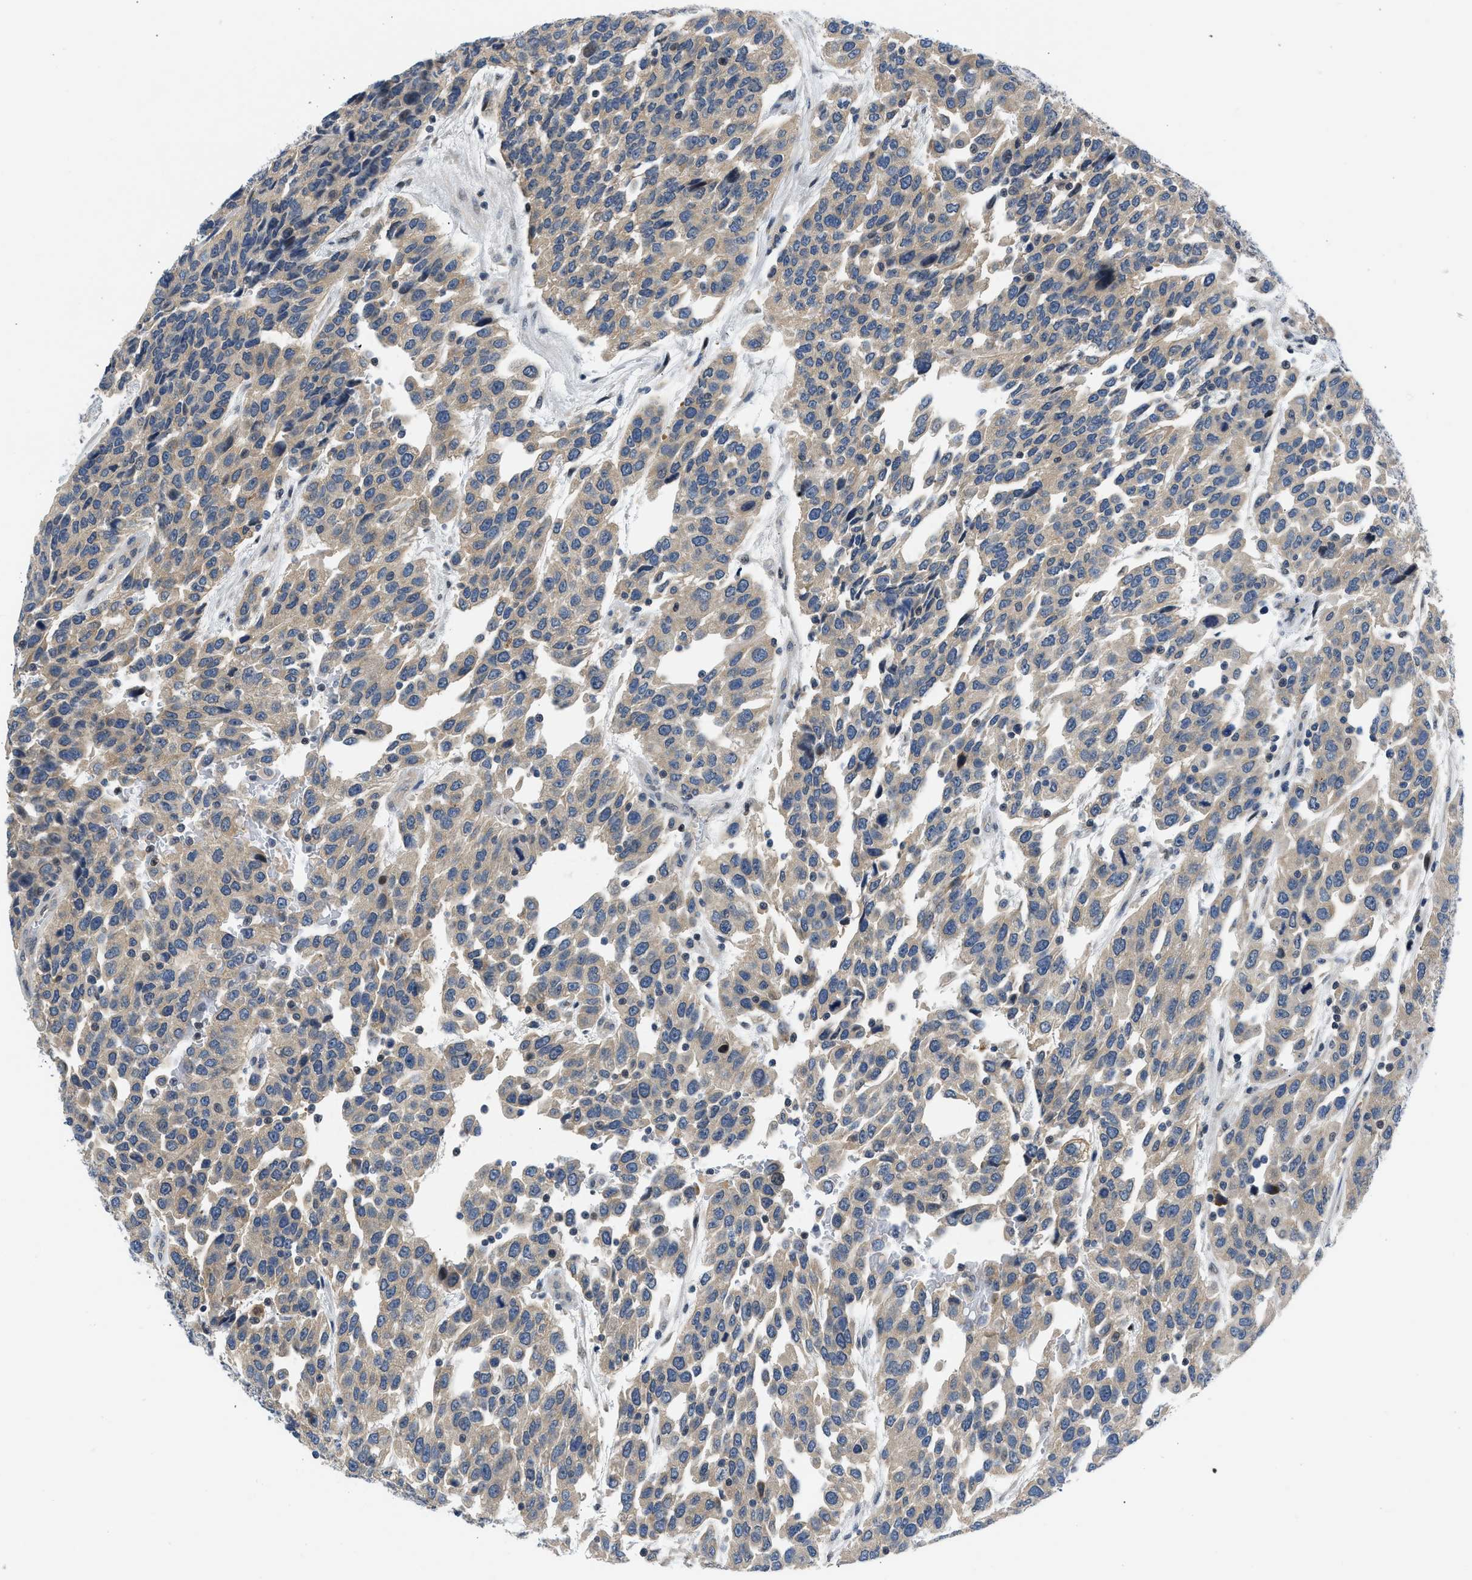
{"staining": {"intensity": "weak", "quantity": ">75%", "location": "cytoplasmic/membranous"}, "tissue": "urothelial cancer", "cell_type": "Tumor cells", "image_type": "cancer", "snomed": [{"axis": "morphology", "description": "Urothelial carcinoma, High grade"}, {"axis": "topography", "description": "Urinary bladder"}], "caption": "Urothelial carcinoma (high-grade) stained with a protein marker shows weak staining in tumor cells.", "gene": "OLIG3", "patient": {"sex": "female", "age": 80}}